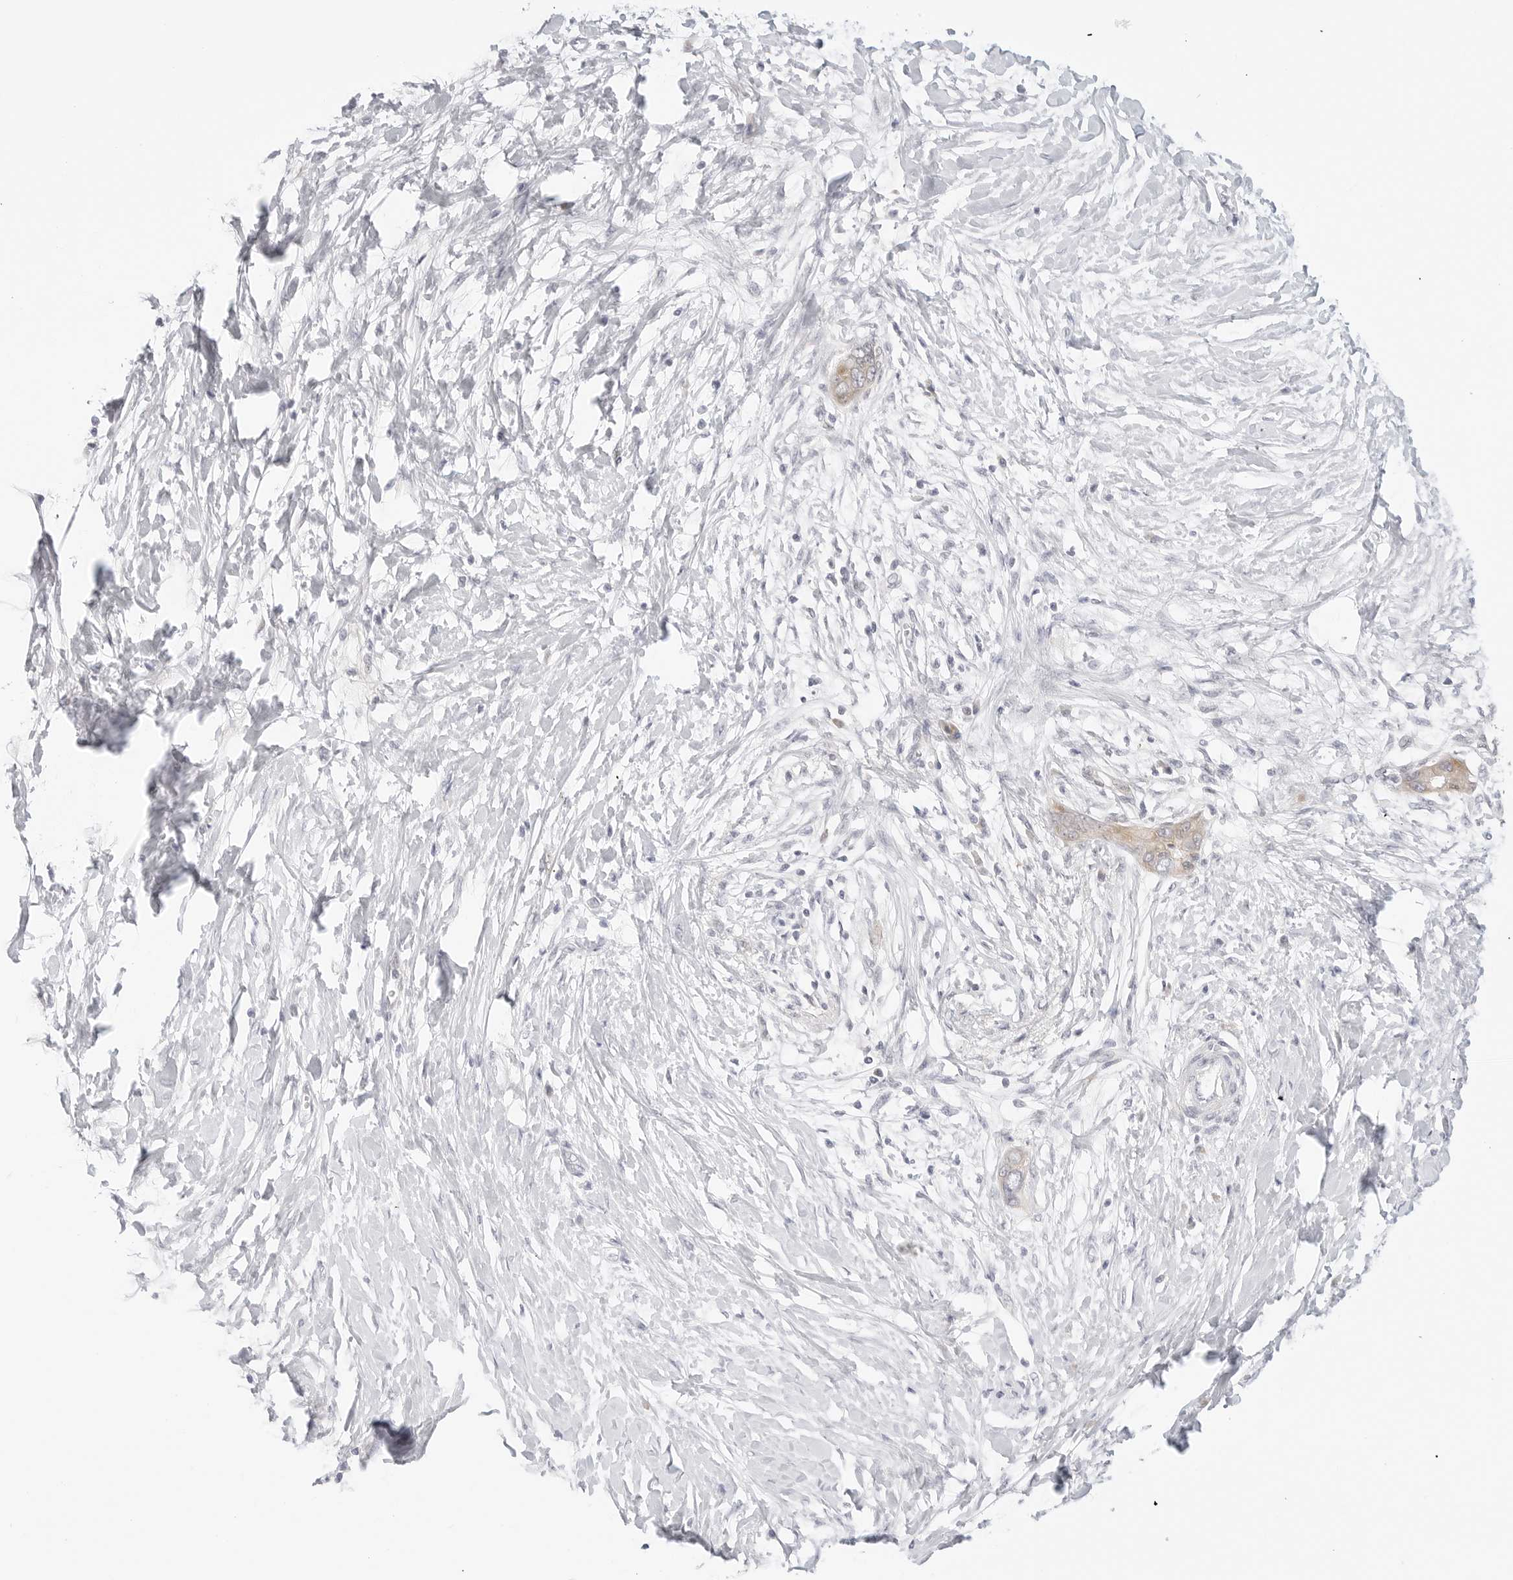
{"staining": {"intensity": "weak", "quantity": "<25%", "location": "cytoplasmic/membranous"}, "tissue": "pancreatic cancer", "cell_type": "Tumor cells", "image_type": "cancer", "snomed": [{"axis": "morphology", "description": "Normal tissue, NOS"}, {"axis": "morphology", "description": "Adenocarcinoma, NOS"}, {"axis": "topography", "description": "Pancreas"}, {"axis": "topography", "description": "Peripheral nerve tissue"}], "caption": "Protein analysis of pancreatic cancer (adenocarcinoma) reveals no significant expression in tumor cells. Nuclei are stained in blue.", "gene": "TCP1", "patient": {"sex": "male", "age": 59}}